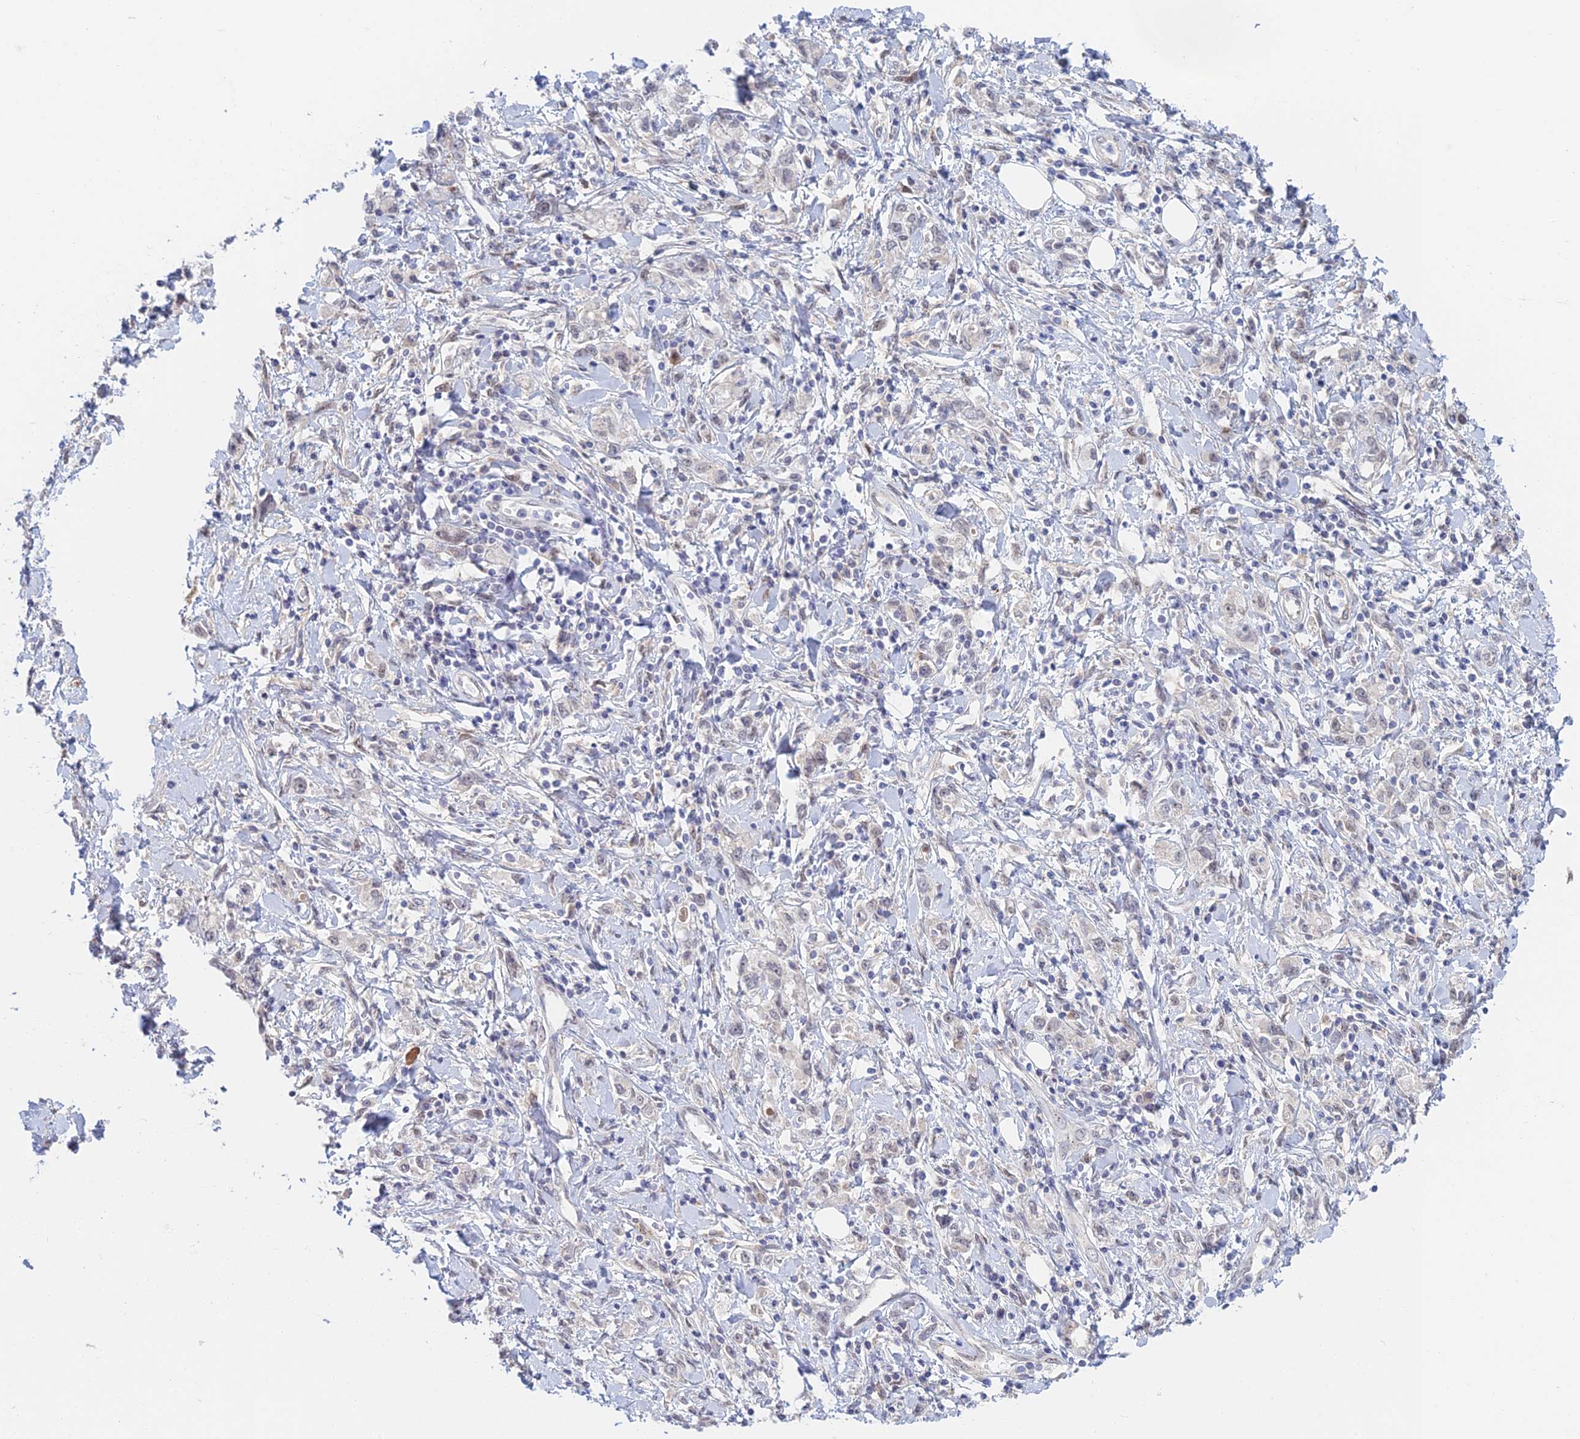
{"staining": {"intensity": "negative", "quantity": "none", "location": "none"}, "tissue": "stomach cancer", "cell_type": "Tumor cells", "image_type": "cancer", "snomed": [{"axis": "morphology", "description": "Adenocarcinoma, NOS"}, {"axis": "topography", "description": "Stomach"}], "caption": "Adenocarcinoma (stomach) stained for a protein using immunohistochemistry exhibits no staining tumor cells.", "gene": "ZUP1", "patient": {"sex": "female", "age": 76}}